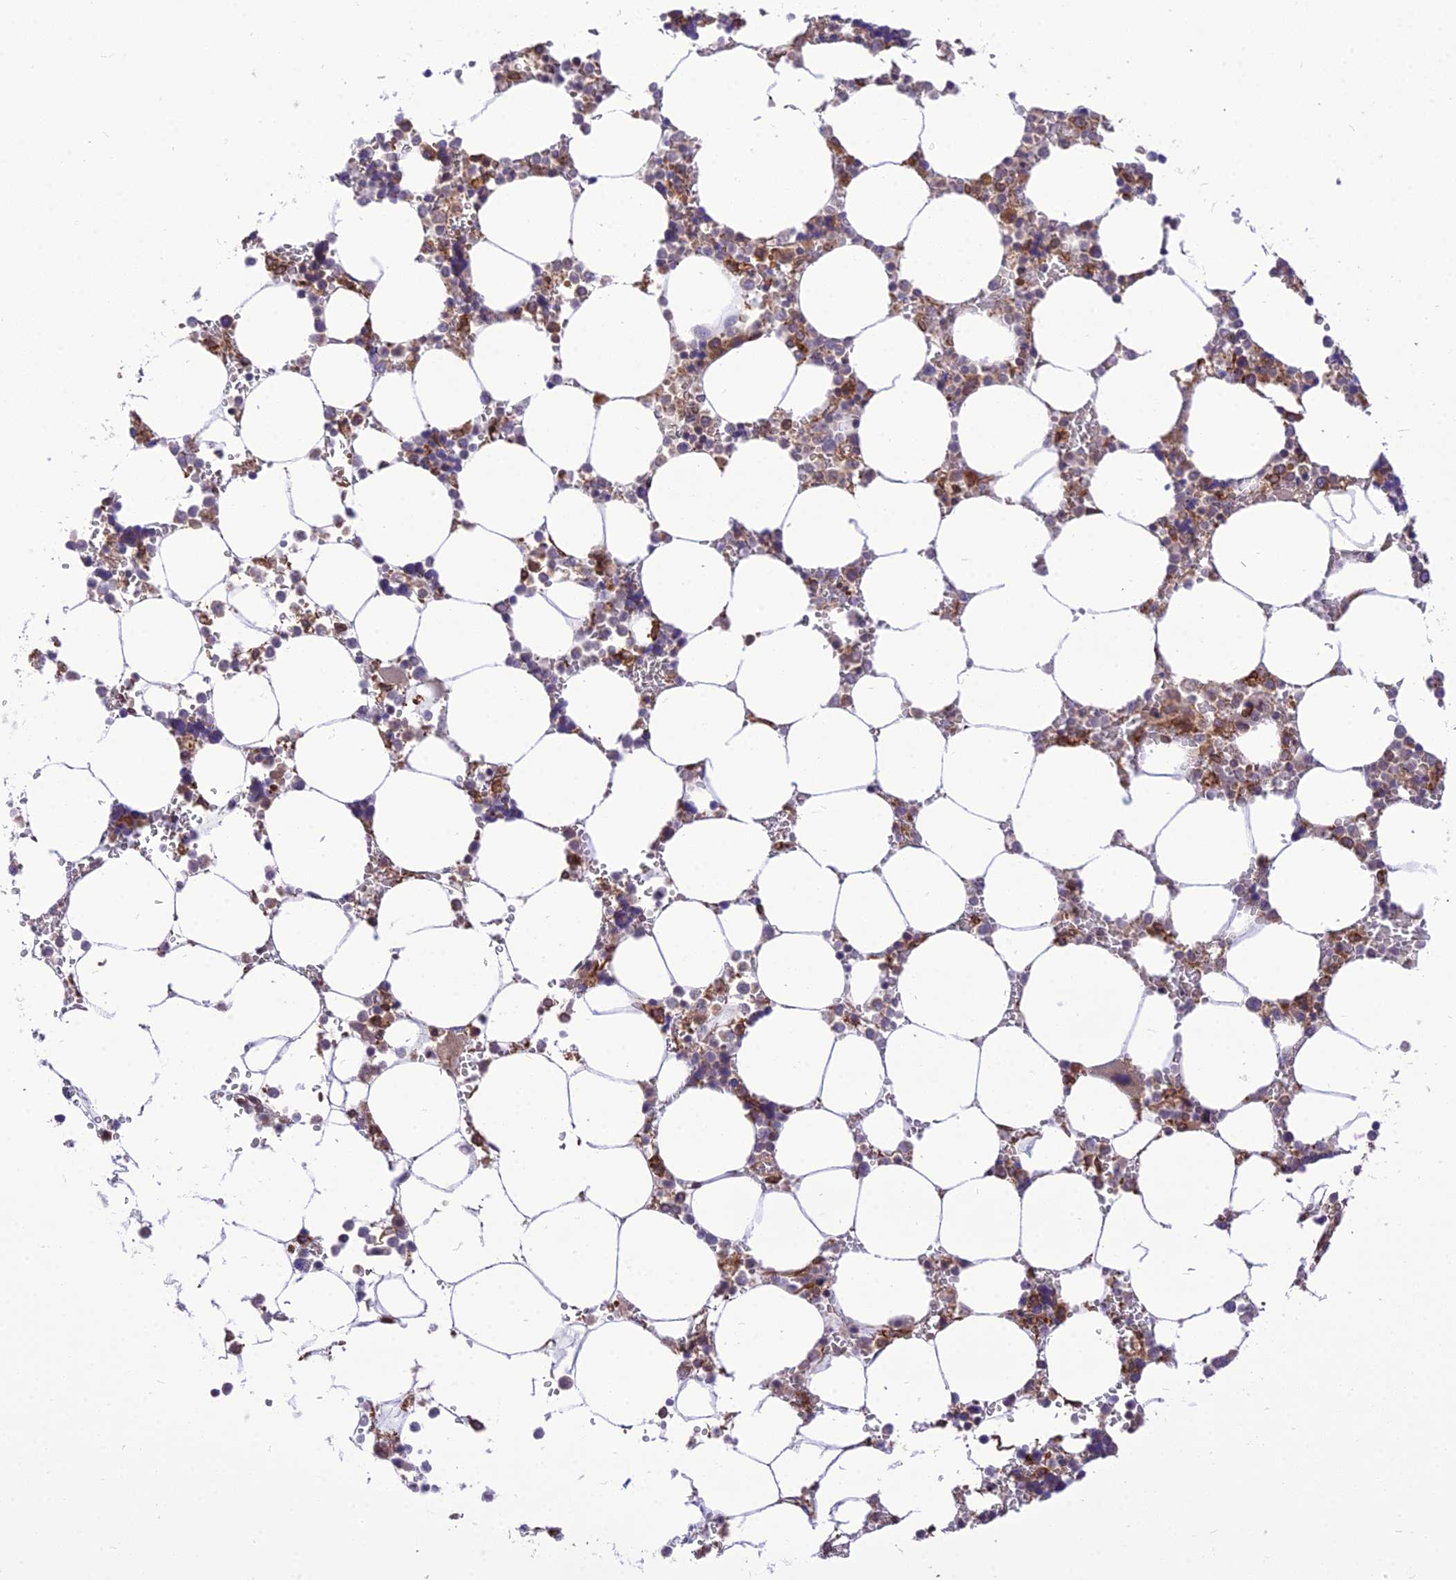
{"staining": {"intensity": "moderate", "quantity": "25%-75%", "location": "cytoplasmic/membranous"}, "tissue": "bone marrow", "cell_type": "Hematopoietic cells", "image_type": "normal", "snomed": [{"axis": "morphology", "description": "Normal tissue, NOS"}, {"axis": "topography", "description": "Bone marrow"}], "caption": "Approximately 25%-75% of hematopoietic cells in benign bone marrow demonstrate moderate cytoplasmic/membranous protein expression as visualized by brown immunohistochemical staining.", "gene": "DHCR7", "patient": {"sex": "male", "age": 64}}